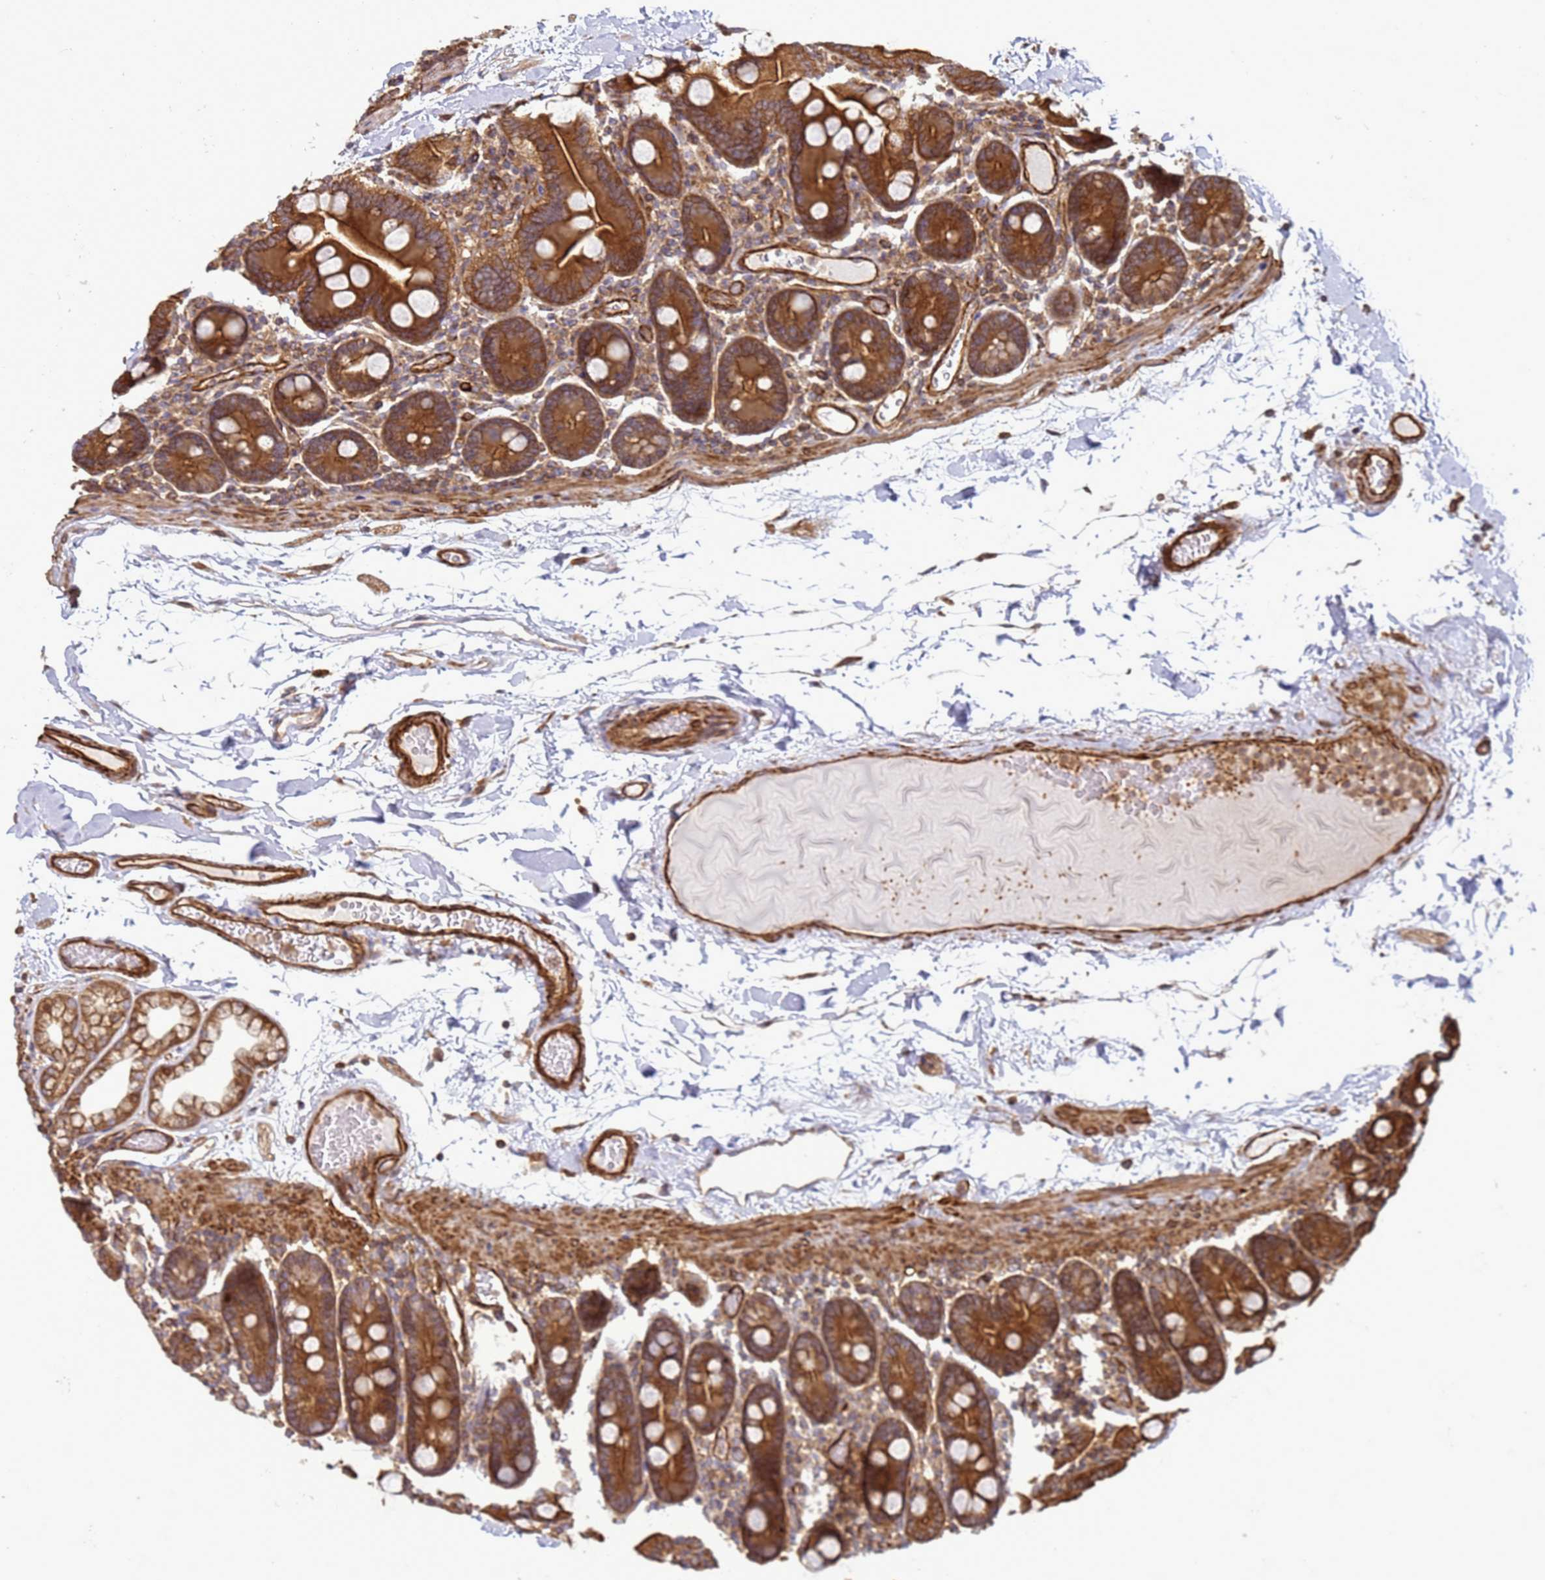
{"staining": {"intensity": "strong", "quantity": ">75%", "location": "cytoplasmic/membranous"}, "tissue": "duodenum", "cell_type": "Glandular cells", "image_type": "normal", "snomed": [{"axis": "morphology", "description": "Normal tissue, NOS"}, {"axis": "topography", "description": "Duodenum"}], "caption": "Duodenum was stained to show a protein in brown. There is high levels of strong cytoplasmic/membranous positivity in approximately >75% of glandular cells.", "gene": "CNOT1", "patient": {"sex": "male", "age": 55}}